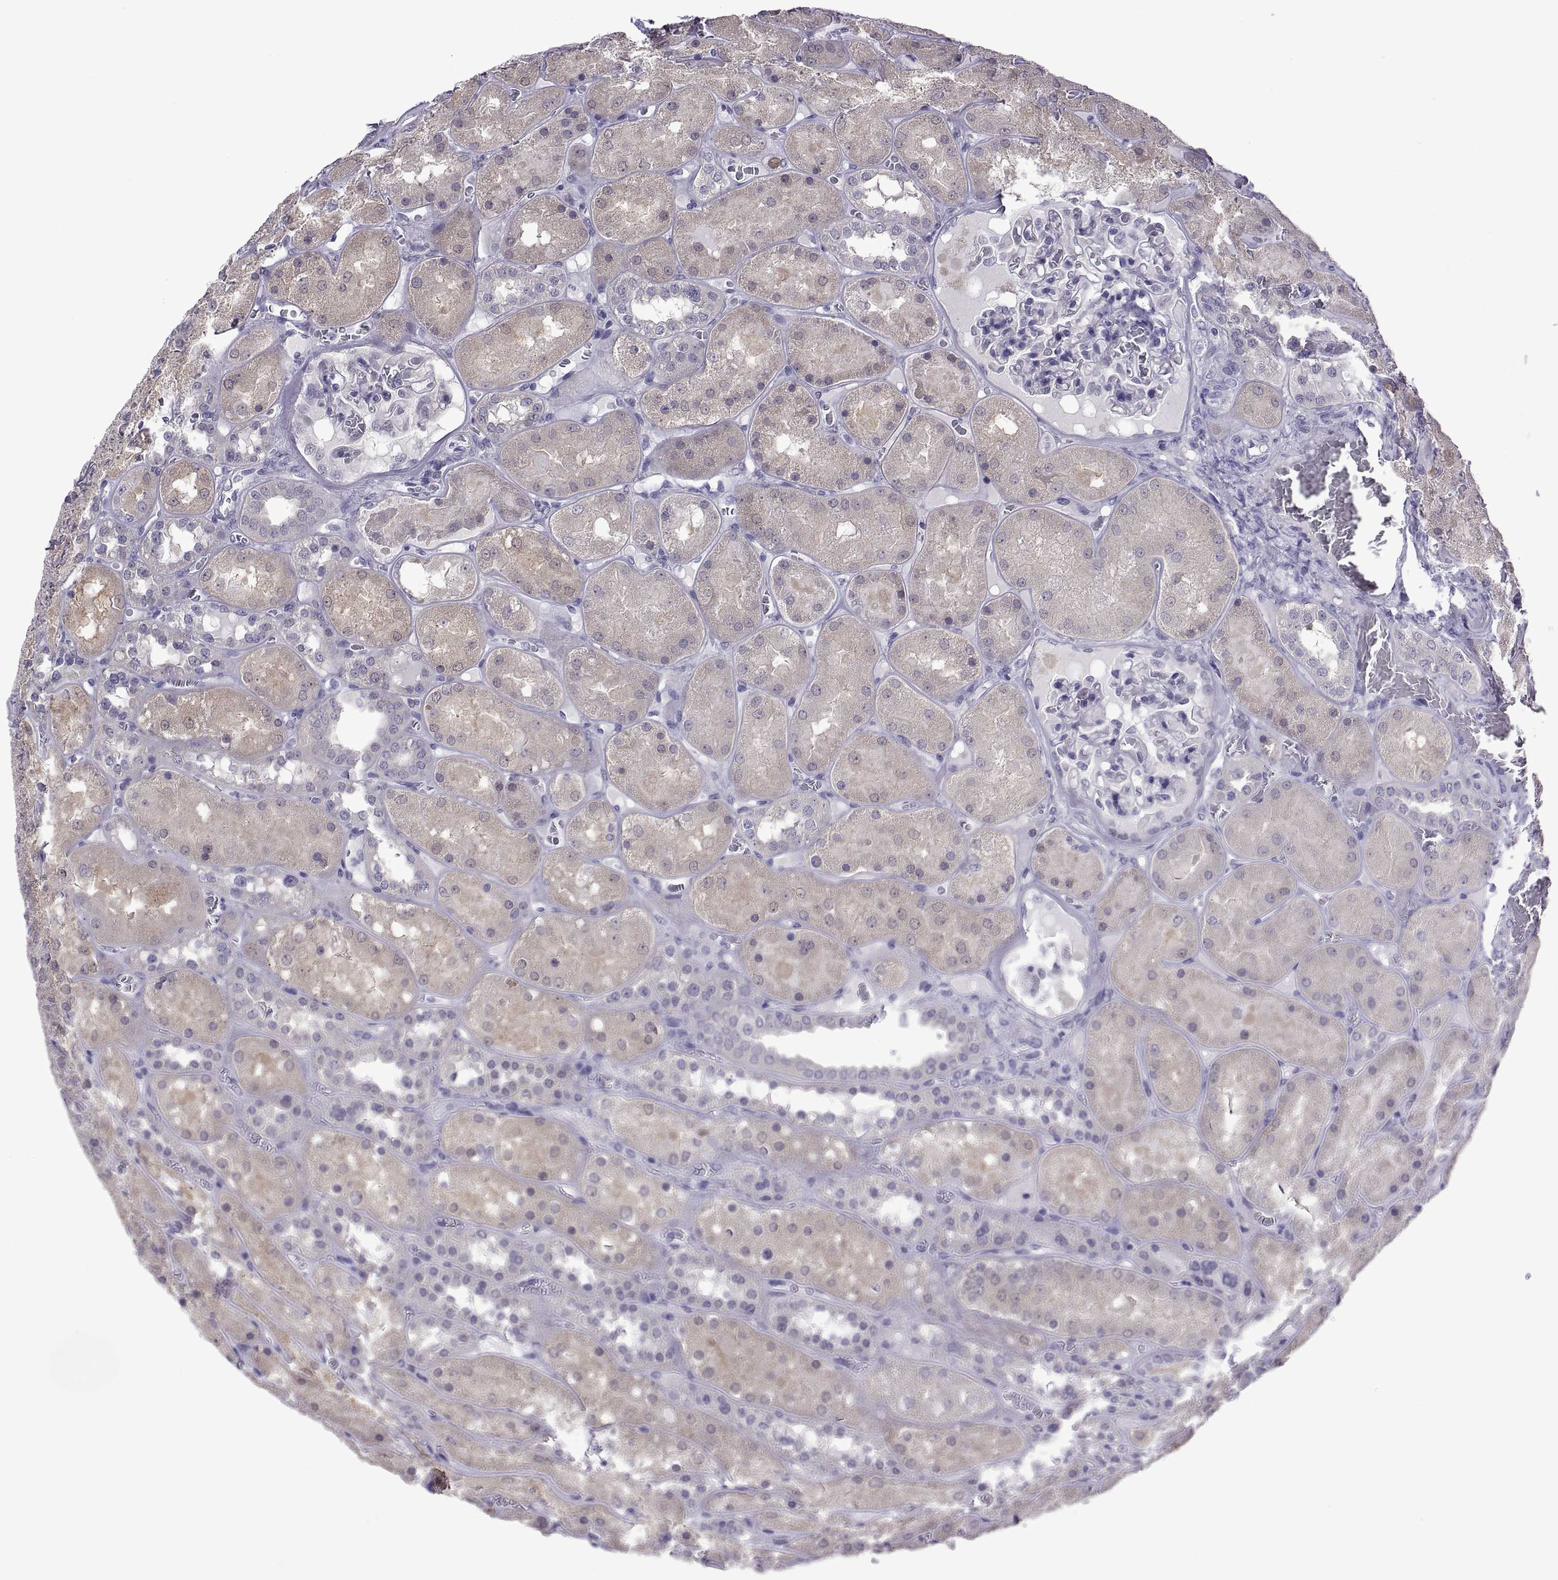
{"staining": {"intensity": "negative", "quantity": "none", "location": "none"}, "tissue": "kidney", "cell_type": "Cells in glomeruli", "image_type": "normal", "snomed": [{"axis": "morphology", "description": "Normal tissue, NOS"}, {"axis": "topography", "description": "Kidney"}], "caption": "IHC histopathology image of normal kidney: kidney stained with DAB (3,3'-diaminobenzidine) reveals no significant protein expression in cells in glomeruli.", "gene": "SPDYE10", "patient": {"sex": "male", "age": 73}}